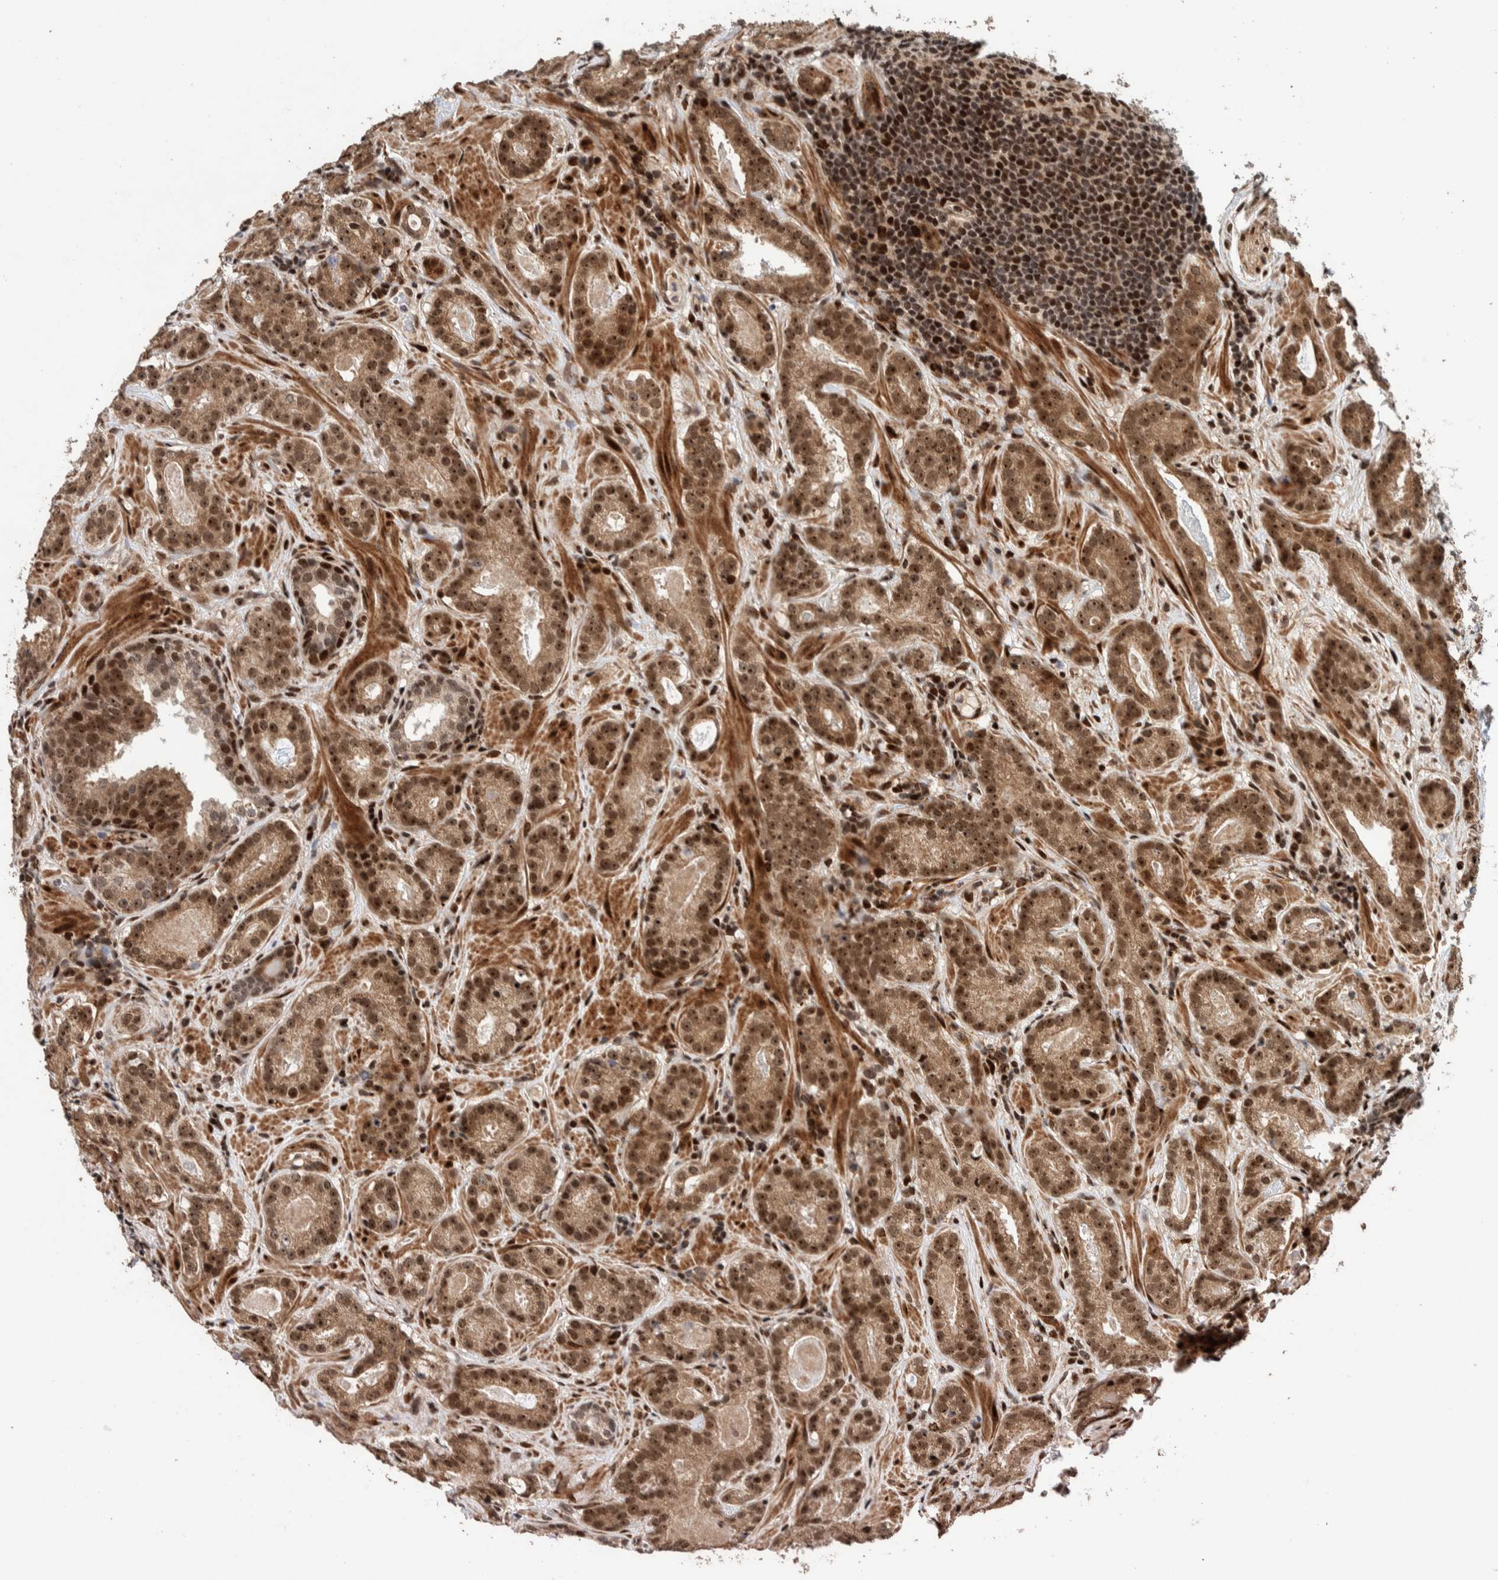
{"staining": {"intensity": "moderate", "quantity": ">75%", "location": "cytoplasmic/membranous,nuclear"}, "tissue": "prostate cancer", "cell_type": "Tumor cells", "image_type": "cancer", "snomed": [{"axis": "morphology", "description": "Adenocarcinoma, Low grade"}, {"axis": "topography", "description": "Prostate"}], "caption": "This photomicrograph demonstrates immunohistochemistry staining of low-grade adenocarcinoma (prostate), with medium moderate cytoplasmic/membranous and nuclear positivity in about >75% of tumor cells.", "gene": "CHD4", "patient": {"sex": "male", "age": 69}}